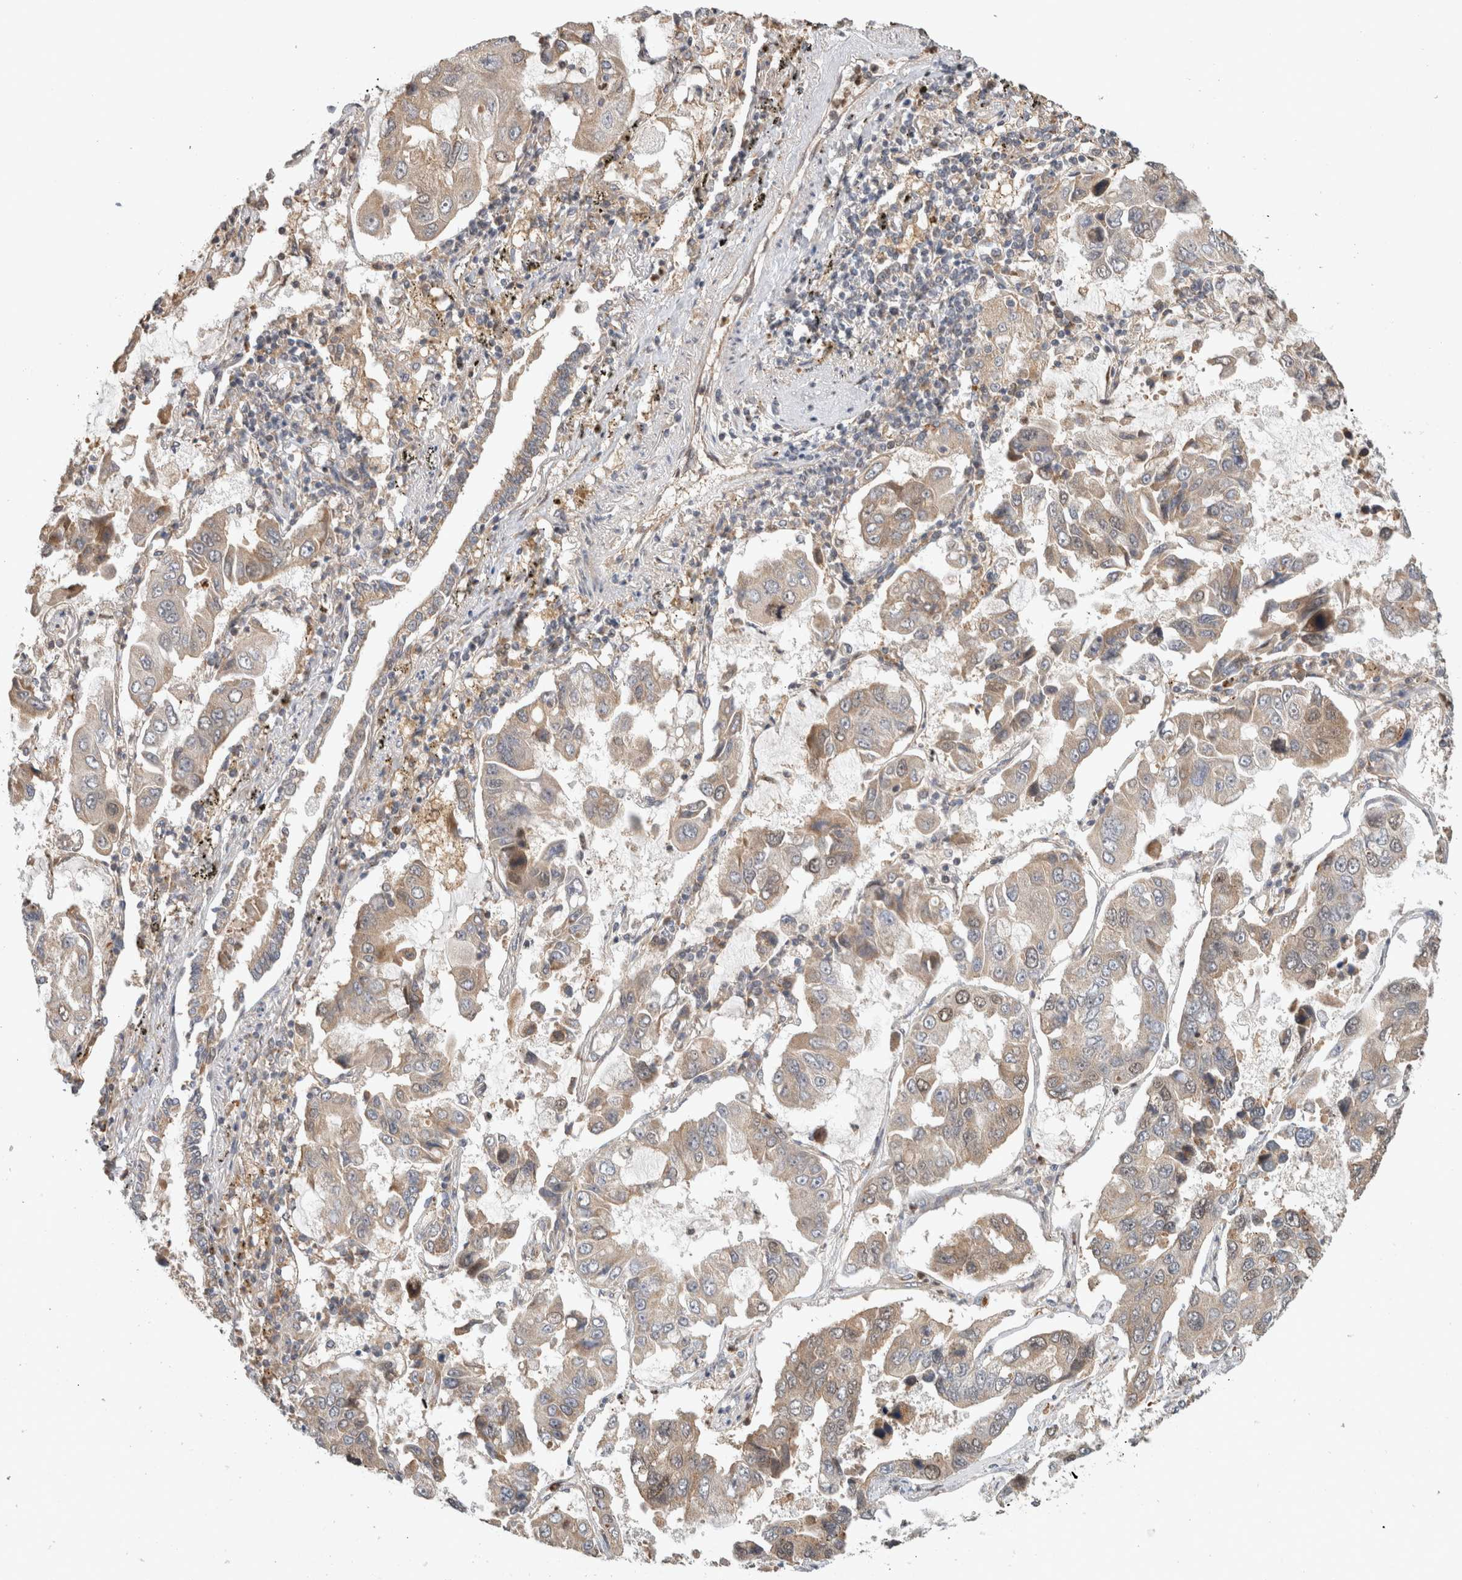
{"staining": {"intensity": "weak", "quantity": ">75%", "location": "cytoplasmic/membranous"}, "tissue": "lung cancer", "cell_type": "Tumor cells", "image_type": "cancer", "snomed": [{"axis": "morphology", "description": "Adenocarcinoma, NOS"}, {"axis": "topography", "description": "Lung"}], "caption": "This image reveals immunohistochemistry staining of lung cancer (adenocarcinoma), with low weak cytoplasmic/membranous expression in approximately >75% of tumor cells.", "gene": "GINS4", "patient": {"sex": "male", "age": 64}}